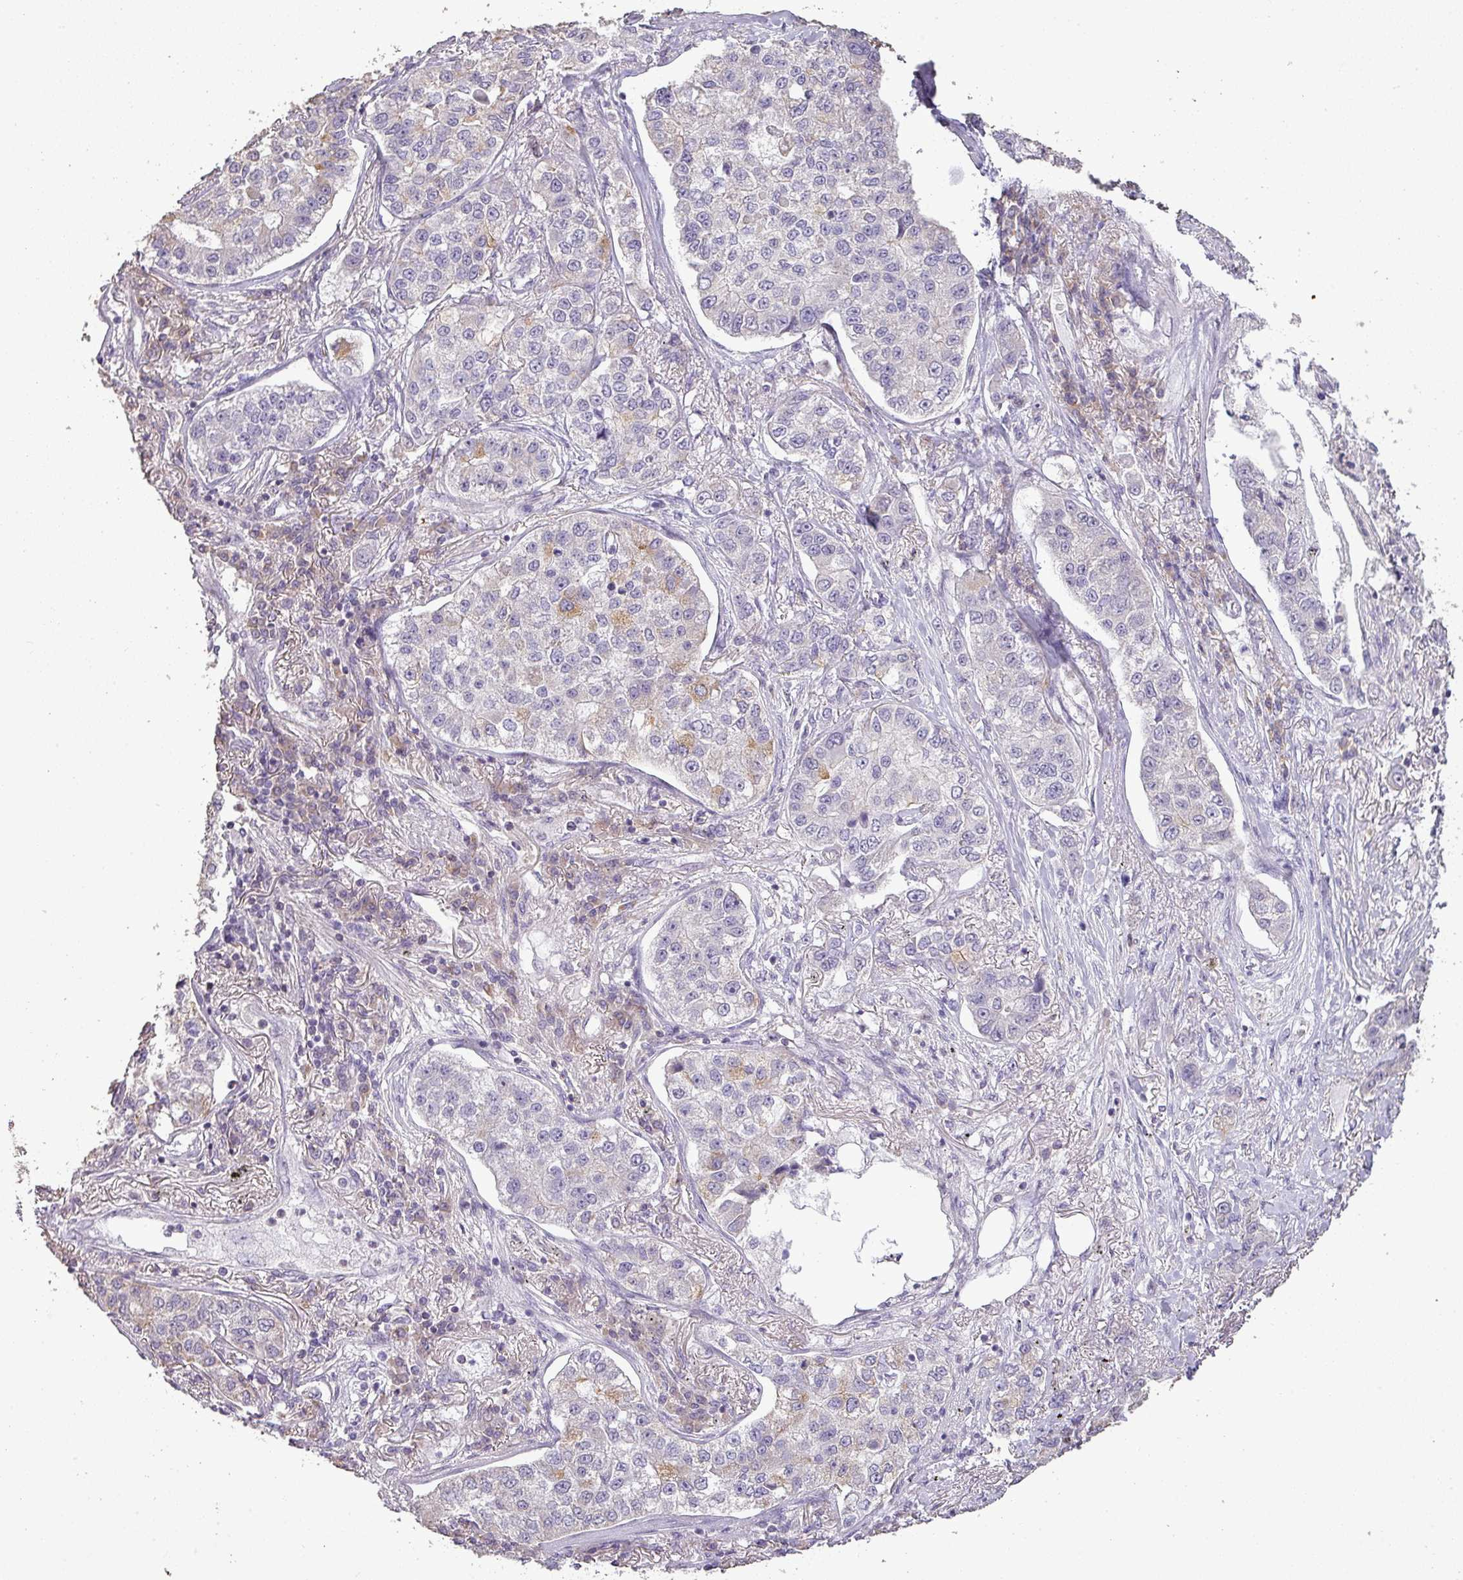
{"staining": {"intensity": "weak", "quantity": "<25%", "location": "cytoplasmic/membranous"}, "tissue": "lung cancer", "cell_type": "Tumor cells", "image_type": "cancer", "snomed": [{"axis": "morphology", "description": "Adenocarcinoma, NOS"}, {"axis": "topography", "description": "Lung"}], "caption": "A photomicrograph of human lung adenocarcinoma is negative for staining in tumor cells.", "gene": "LY9", "patient": {"sex": "male", "age": 49}}